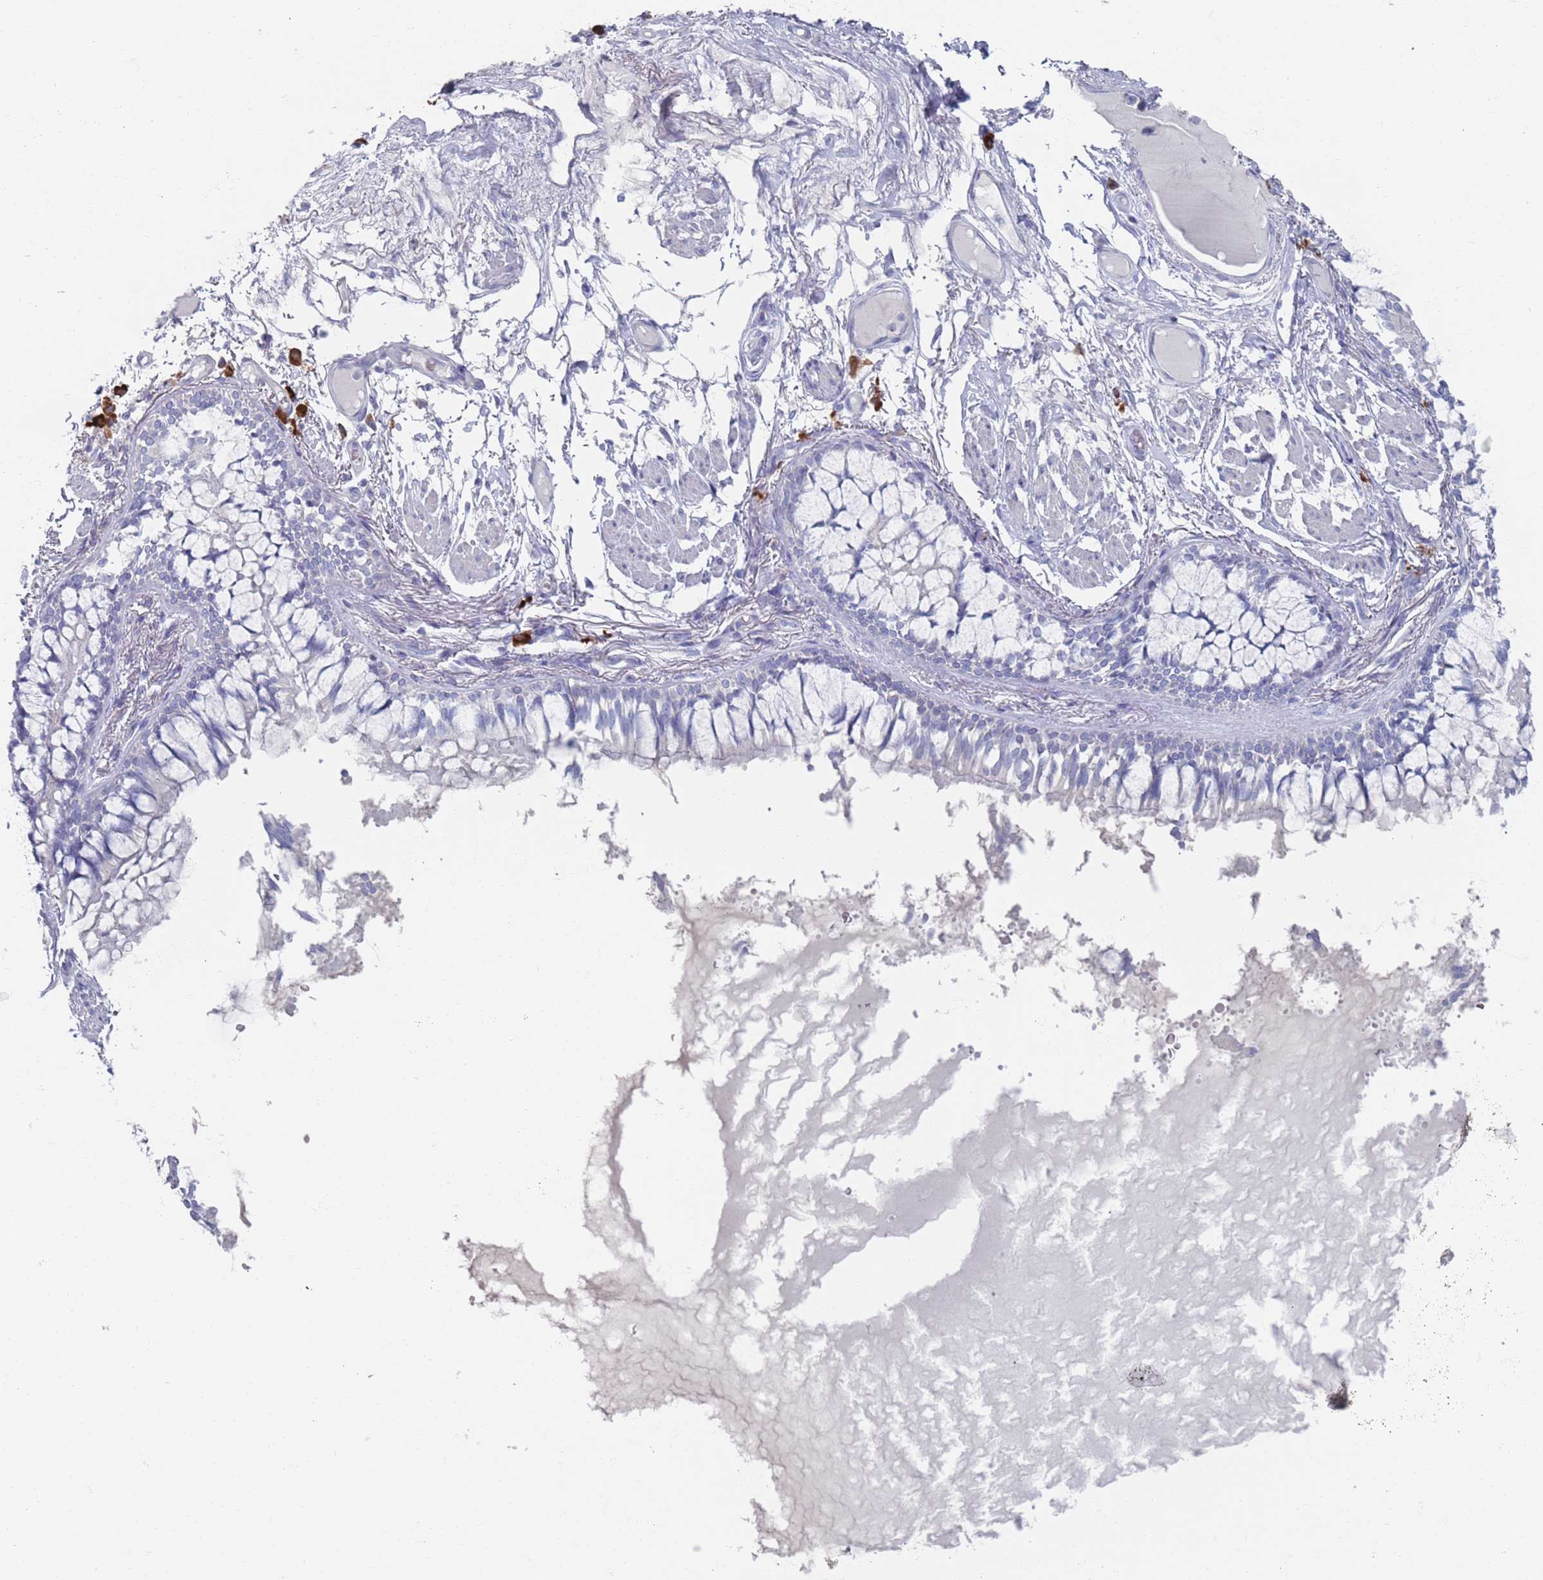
{"staining": {"intensity": "negative", "quantity": "none", "location": "none"}, "tissue": "bronchus", "cell_type": "Respiratory epithelial cells", "image_type": "normal", "snomed": [{"axis": "morphology", "description": "Normal tissue, NOS"}, {"axis": "topography", "description": "Bronchus"}], "caption": "Image shows no protein positivity in respiratory epithelial cells of unremarkable bronchus. (IHC, brightfield microscopy, high magnification).", "gene": "MAT1A", "patient": {"sex": "male", "age": 70}}